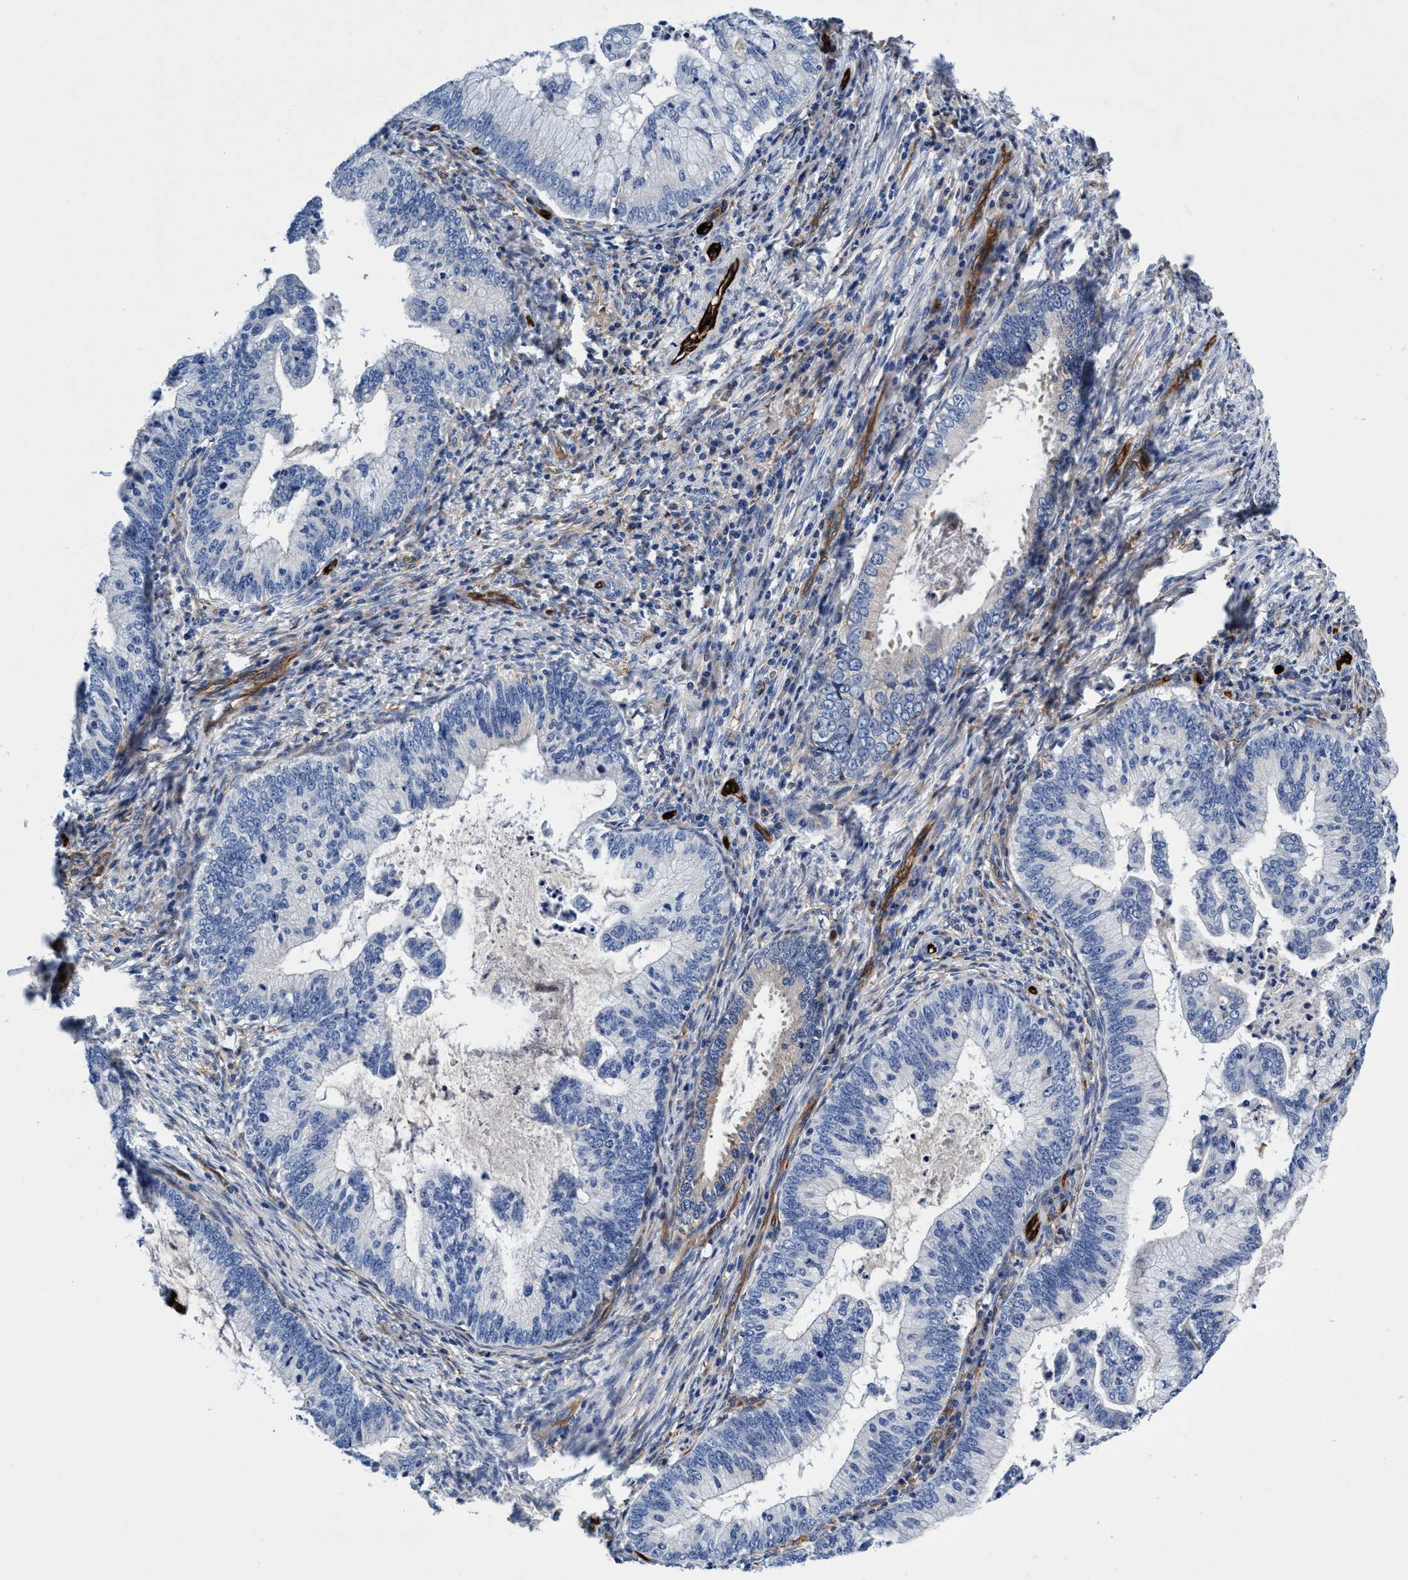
{"staining": {"intensity": "negative", "quantity": "none", "location": "none"}, "tissue": "cervical cancer", "cell_type": "Tumor cells", "image_type": "cancer", "snomed": [{"axis": "morphology", "description": "Adenocarcinoma, NOS"}, {"axis": "topography", "description": "Cervix"}], "caption": "Tumor cells show no significant positivity in adenocarcinoma (cervical). (DAB immunohistochemistry with hematoxylin counter stain).", "gene": "UBALD2", "patient": {"sex": "female", "age": 36}}